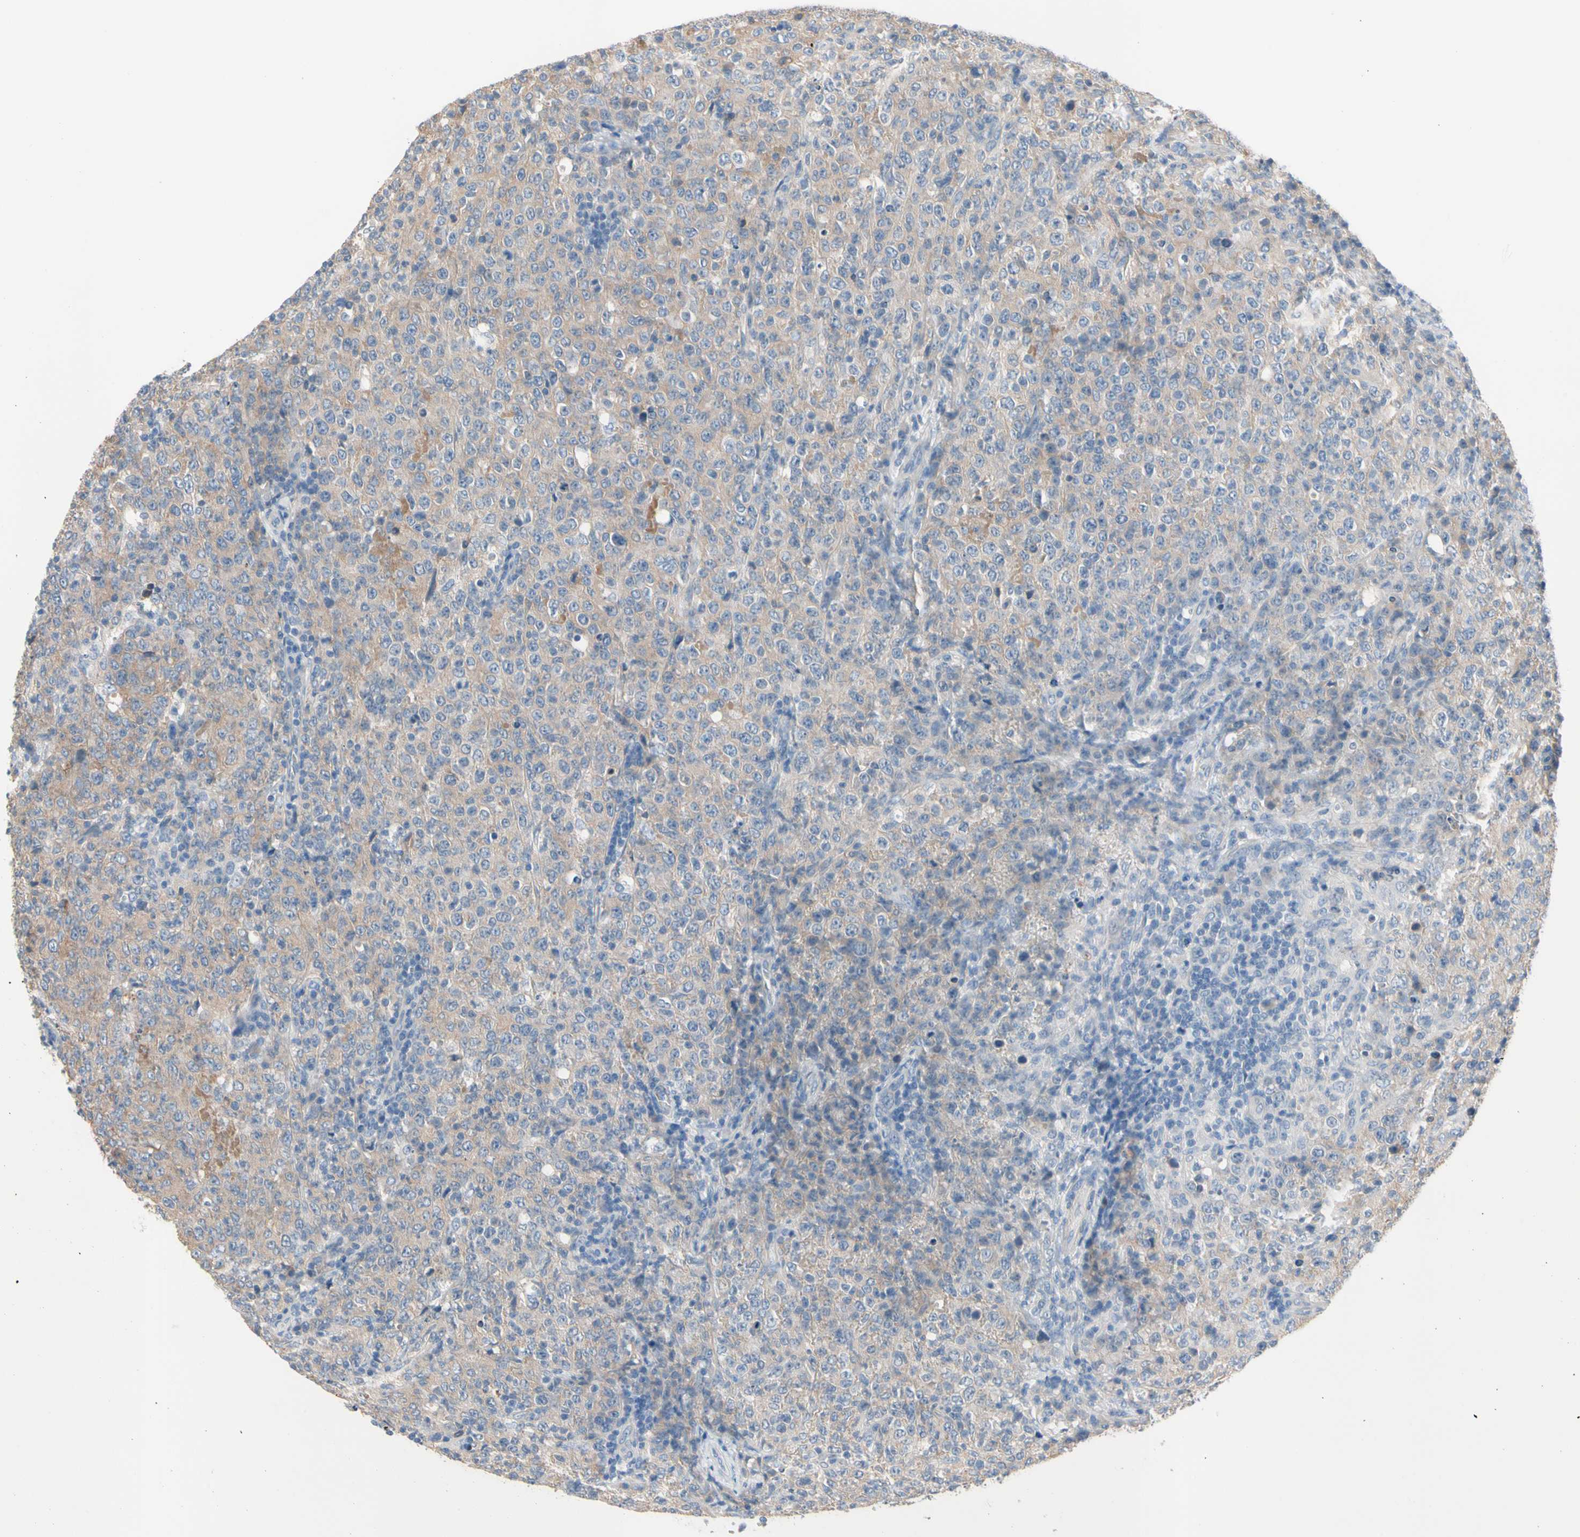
{"staining": {"intensity": "weak", "quantity": "25%-75%", "location": "cytoplasmic/membranous"}, "tissue": "lymphoma", "cell_type": "Tumor cells", "image_type": "cancer", "snomed": [{"axis": "morphology", "description": "Malignant lymphoma, non-Hodgkin's type, High grade"}, {"axis": "topography", "description": "Tonsil"}], "caption": "Malignant lymphoma, non-Hodgkin's type (high-grade) stained with IHC demonstrates weak cytoplasmic/membranous positivity in about 25%-75% of tumor cells.", "gene": "MARK1", "patient": {"sex": "female", "age": 36}}